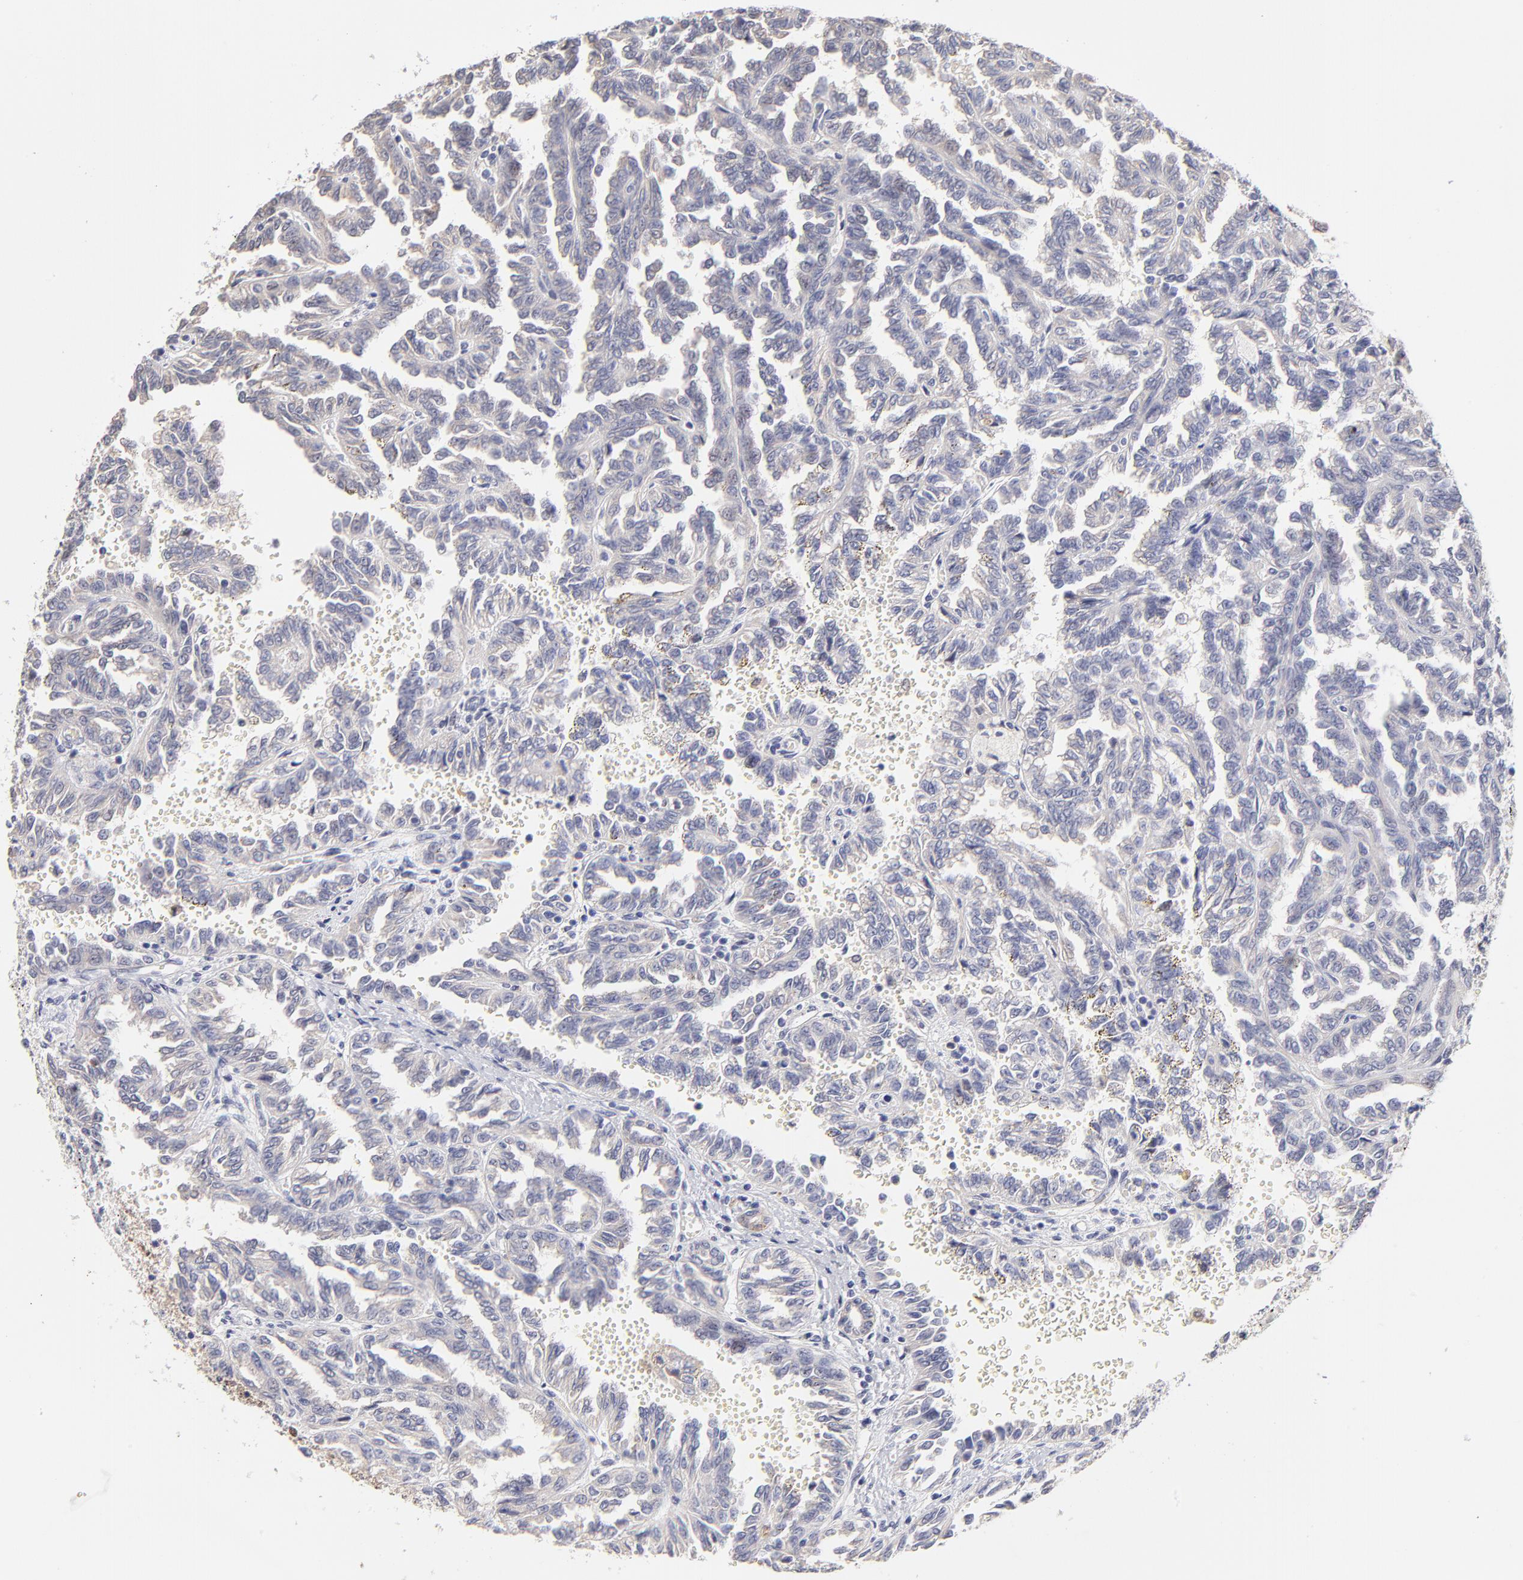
{"staining": {"intensity": "weak", "quantity": "25%-75%", "location": "cytoplasmic/membranous"}, "tissue": "renal cancer", "cell_type": "Tumor cells", "image_type": "cancer", "snomed": [{"axis": "morphology", "description": "Inflammation, NOS"}, {"axis": "morphology", "description": "Adenocarcinoma, NOS"}, {"axis": "topography", "description": "Kidney"}], "caption": "Renal cancer stained with IHC reveals weak cytoplasmic/membranous positivity in about 25%-75% of tumor cells. The staining is performed using DAB brown chromogen to label protein expression. The nuclei are counter-stained blue using hematoxylin.", "gene": "ZNF10", "patient": {"sex": "male", "age": 68}}